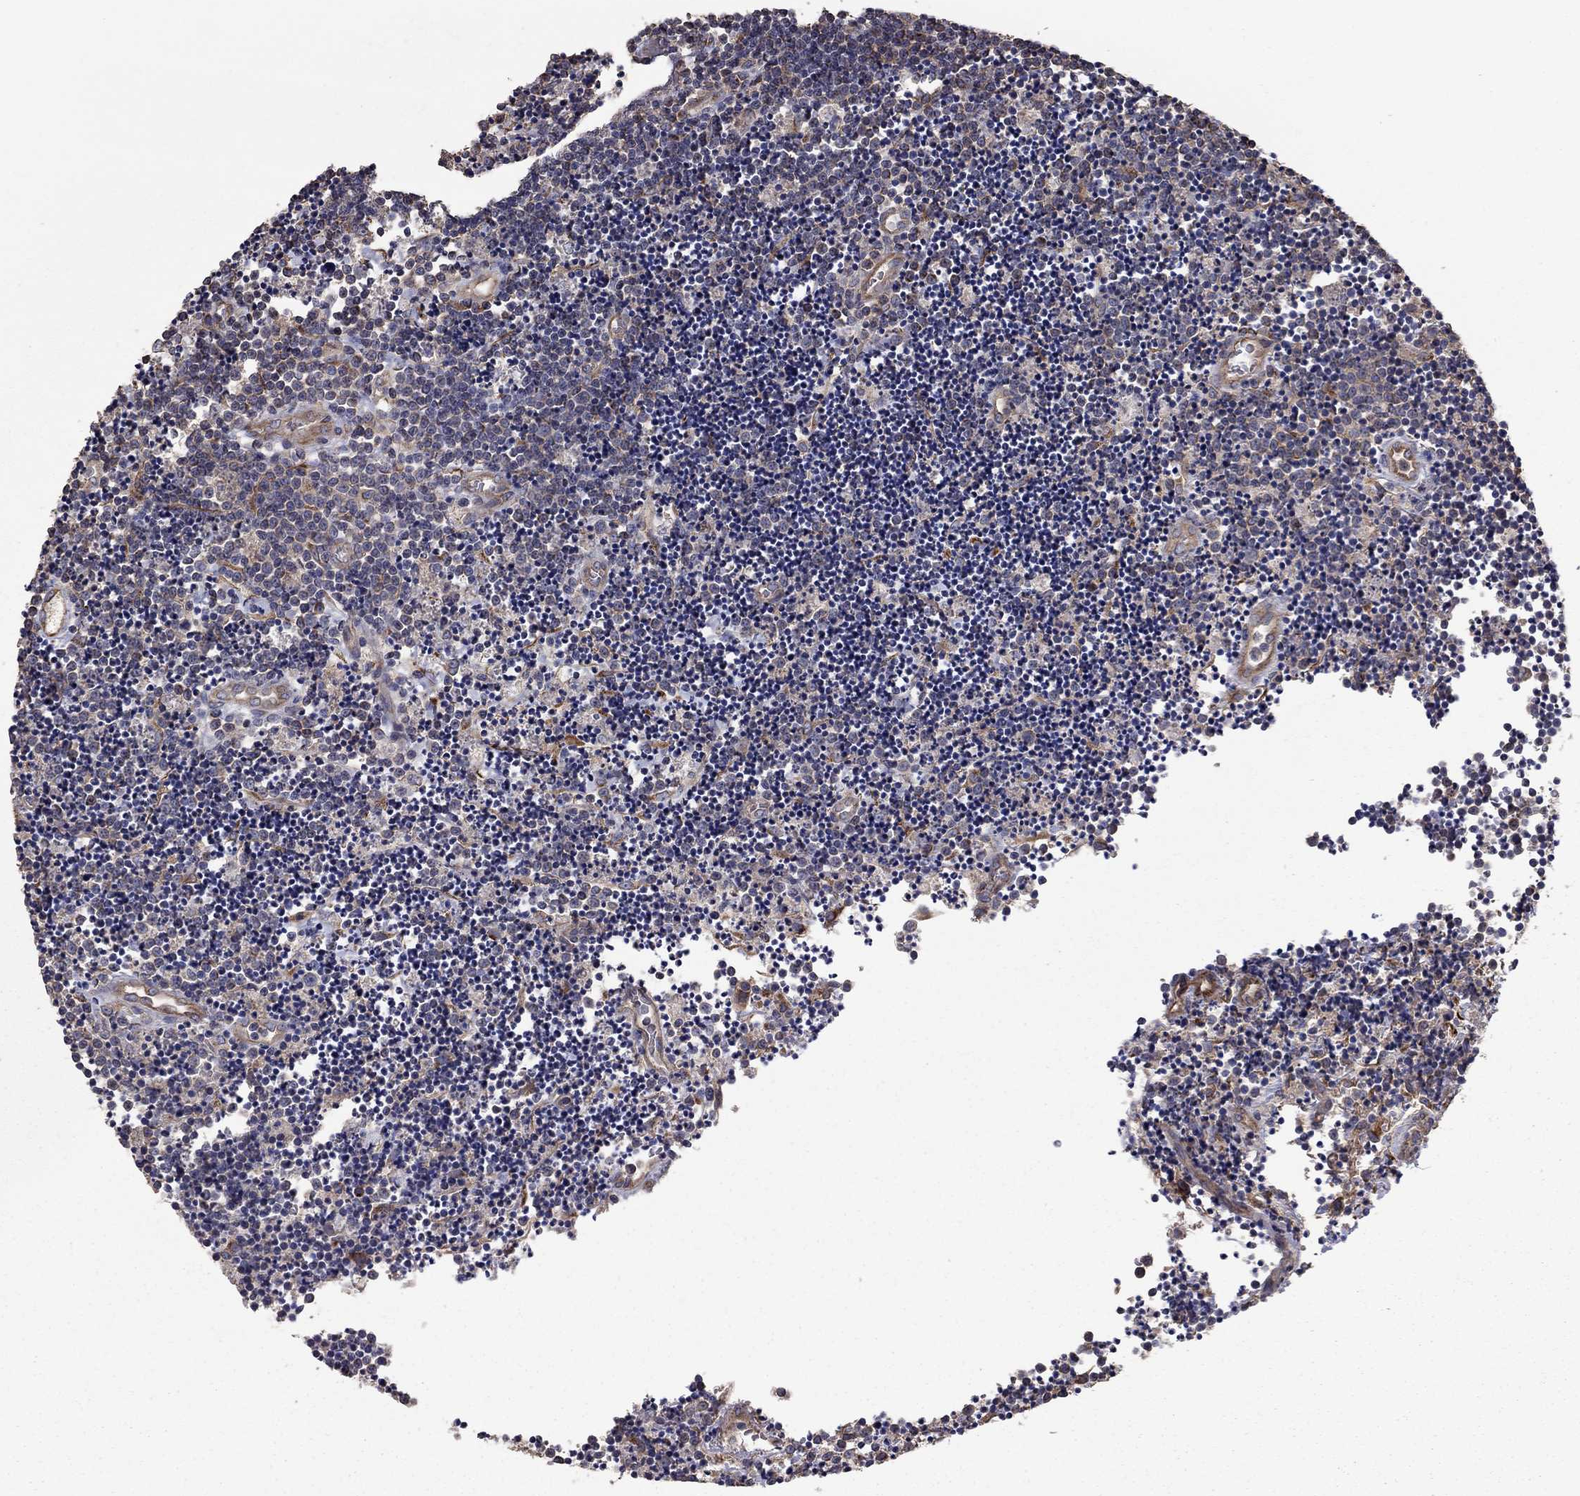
{"staining": {"intensity": "negative", "quantity": "none", "location": "none"}, "tissue": "lymphoma", "cell_type": "Tumor cells", "image_type": "cancer", "snomed": [{"axis": "morphology", "description": "Malignant lymphoma, non-Hodgkin's type, Low grade"}, {"axis": "topography", "description": "Brain"}], "caption": "DAB immunohistochemical staining of human malignant lymphoma, non-Hodgkin's type (low-grade) shows no significant expression in tumor cells.", "gene": "FLT4", "patient": {"sex": "female", "age": 66}}